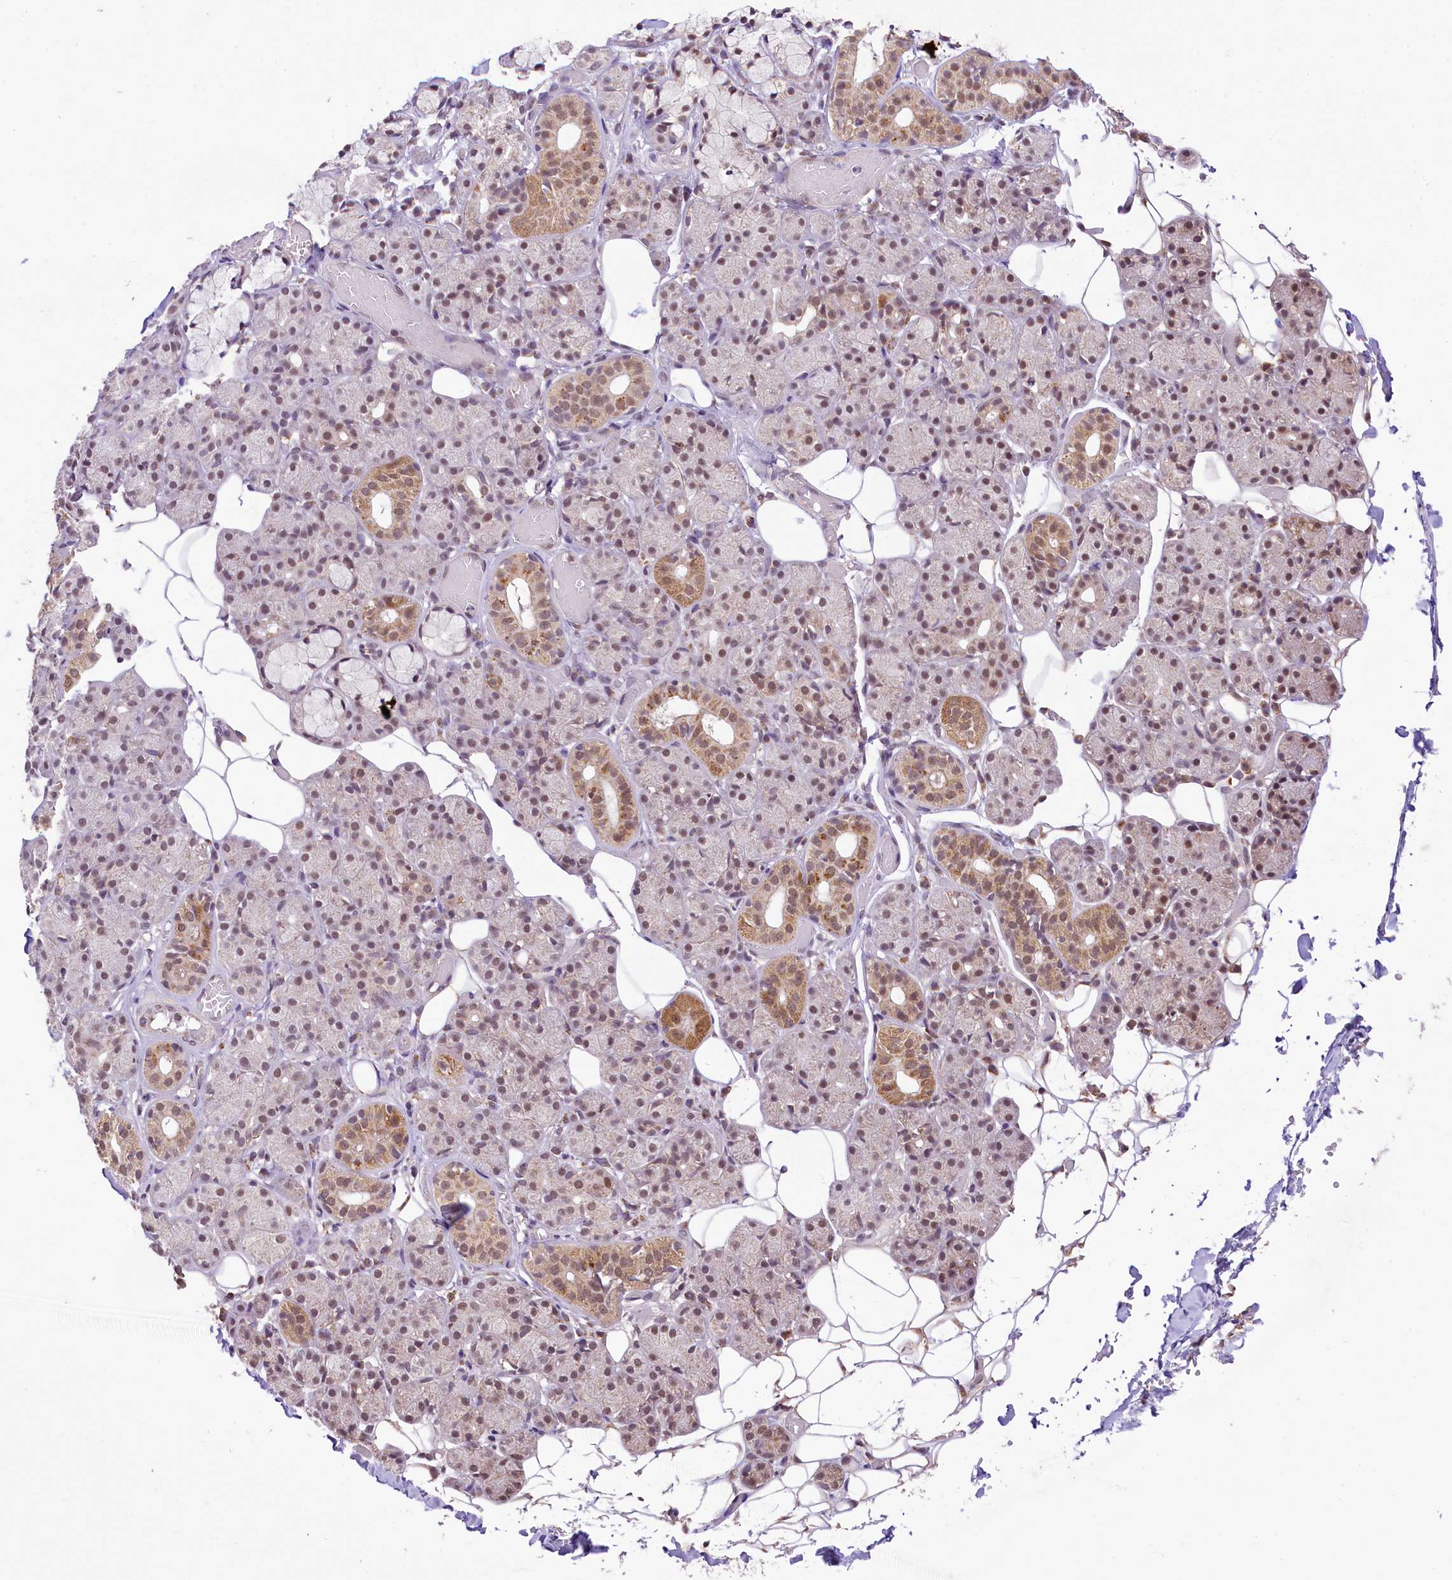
{"staining": {"intensity": "moderate", "quantity": "25%-75%", "location": "cytoplasmic/membranous,nuclear"}, "tissue": "salivary gland", "cell_type": "Glandular cells", "image_type": "normal", "snomed": [{"axis": "morphology", "description": "Normal tissue, NOS"}, {"axis": "topography", "description": "Salivary gland"}], "caption": "Immunohistochemical staining of unremarkable salivary gland shows medium levels of moderate cytoplasmic/membranous,nuclear positivity in approximately 25%-75% of glandular cells.", "gene": "PAF1", "patient": {"sex": "male", "age": 63}}